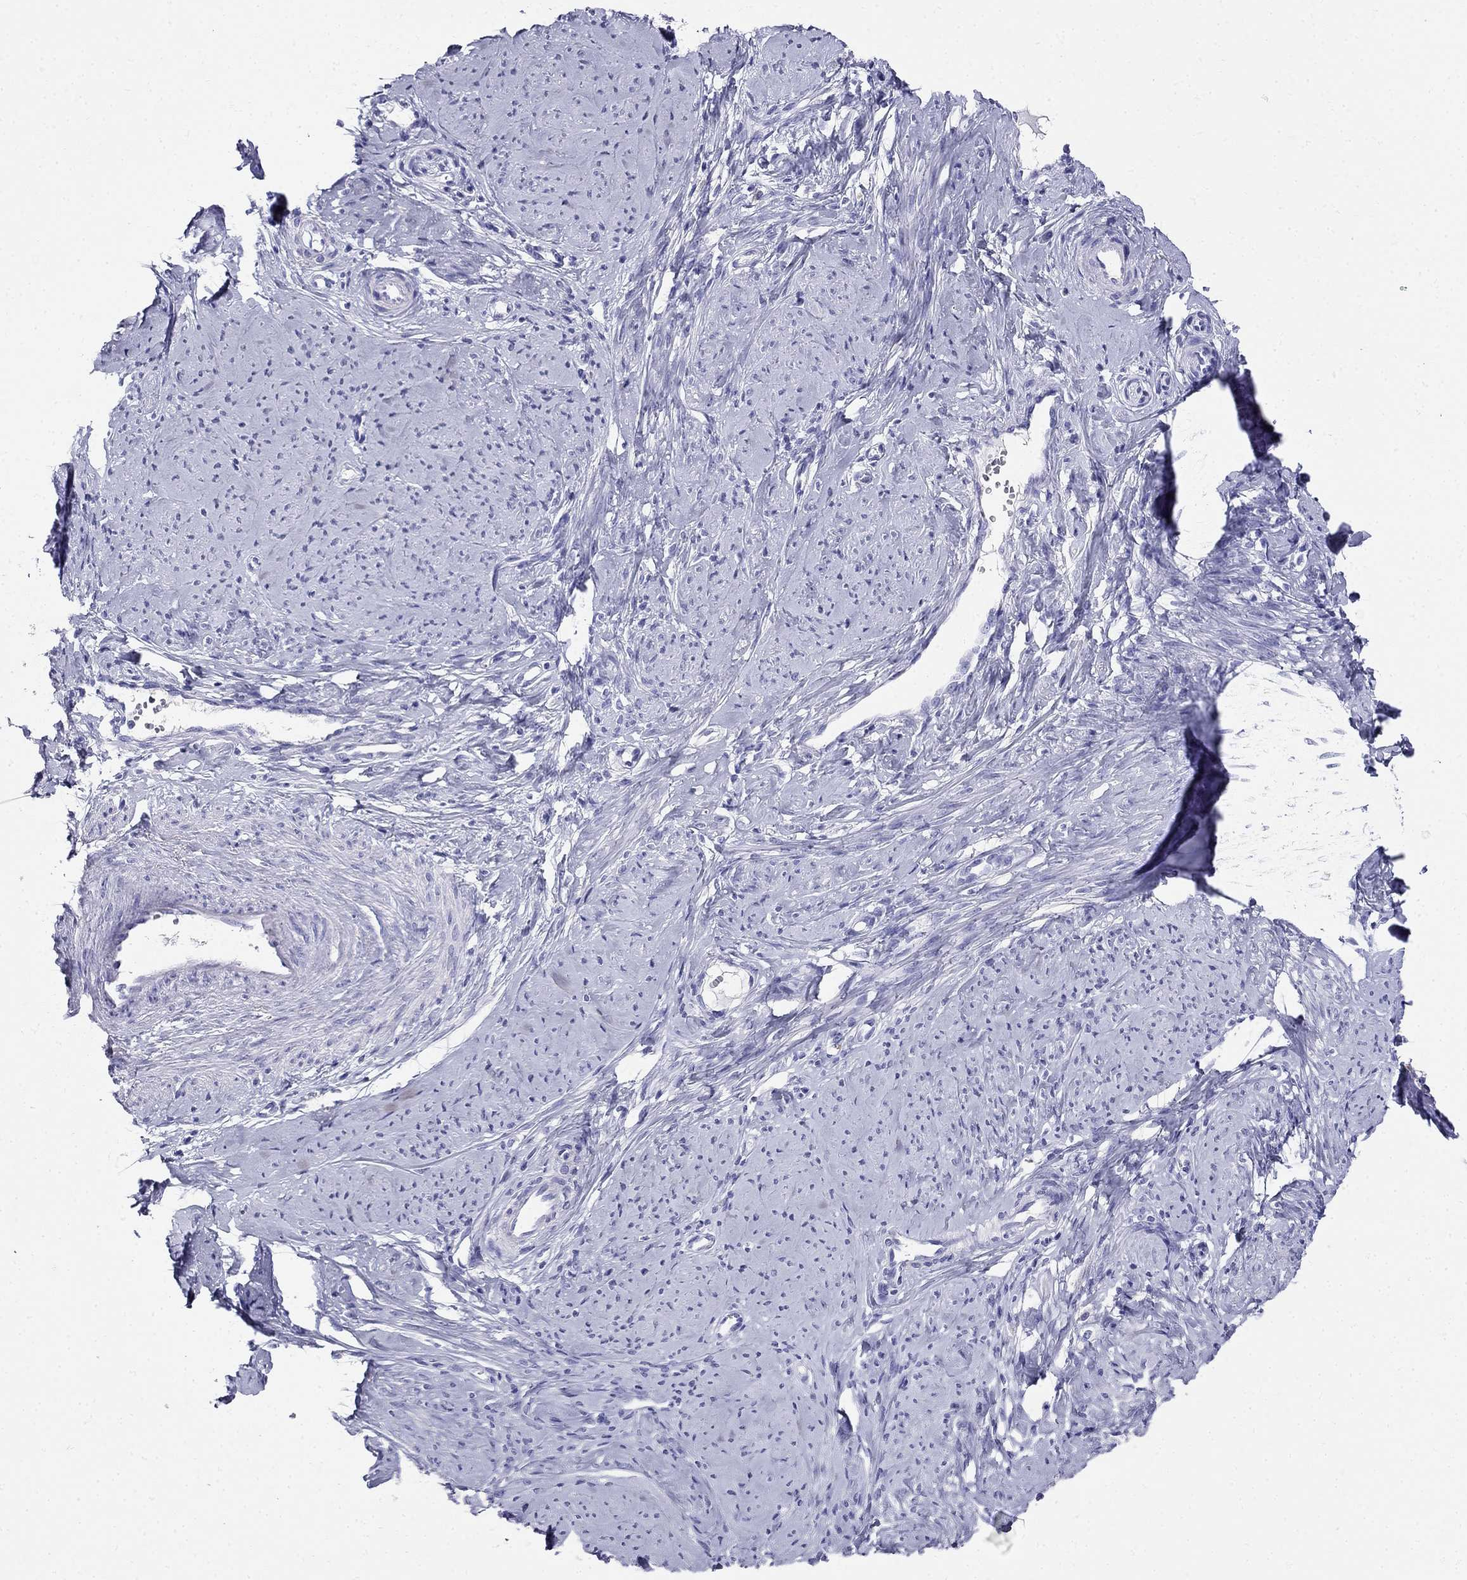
{"staining": {"intensity": "negative", "quantity": "none", "location": "none"}, "tissue": "smooth muscle", "cell_type": "Smooth muscle cells", "image_type": "normal", "snomed": [{"axis": "morphology", "description": "Normal tissue, NOS"}, {"axis": "topography", "description": "Smooth muscle"}], "caption": "The immunohistochemistry (IHC) image has no significant positivity in smooth muscle cells of smooth muscle.", "gene": "PPP1R36", "patient": {"sex": "female", "age": 48}}